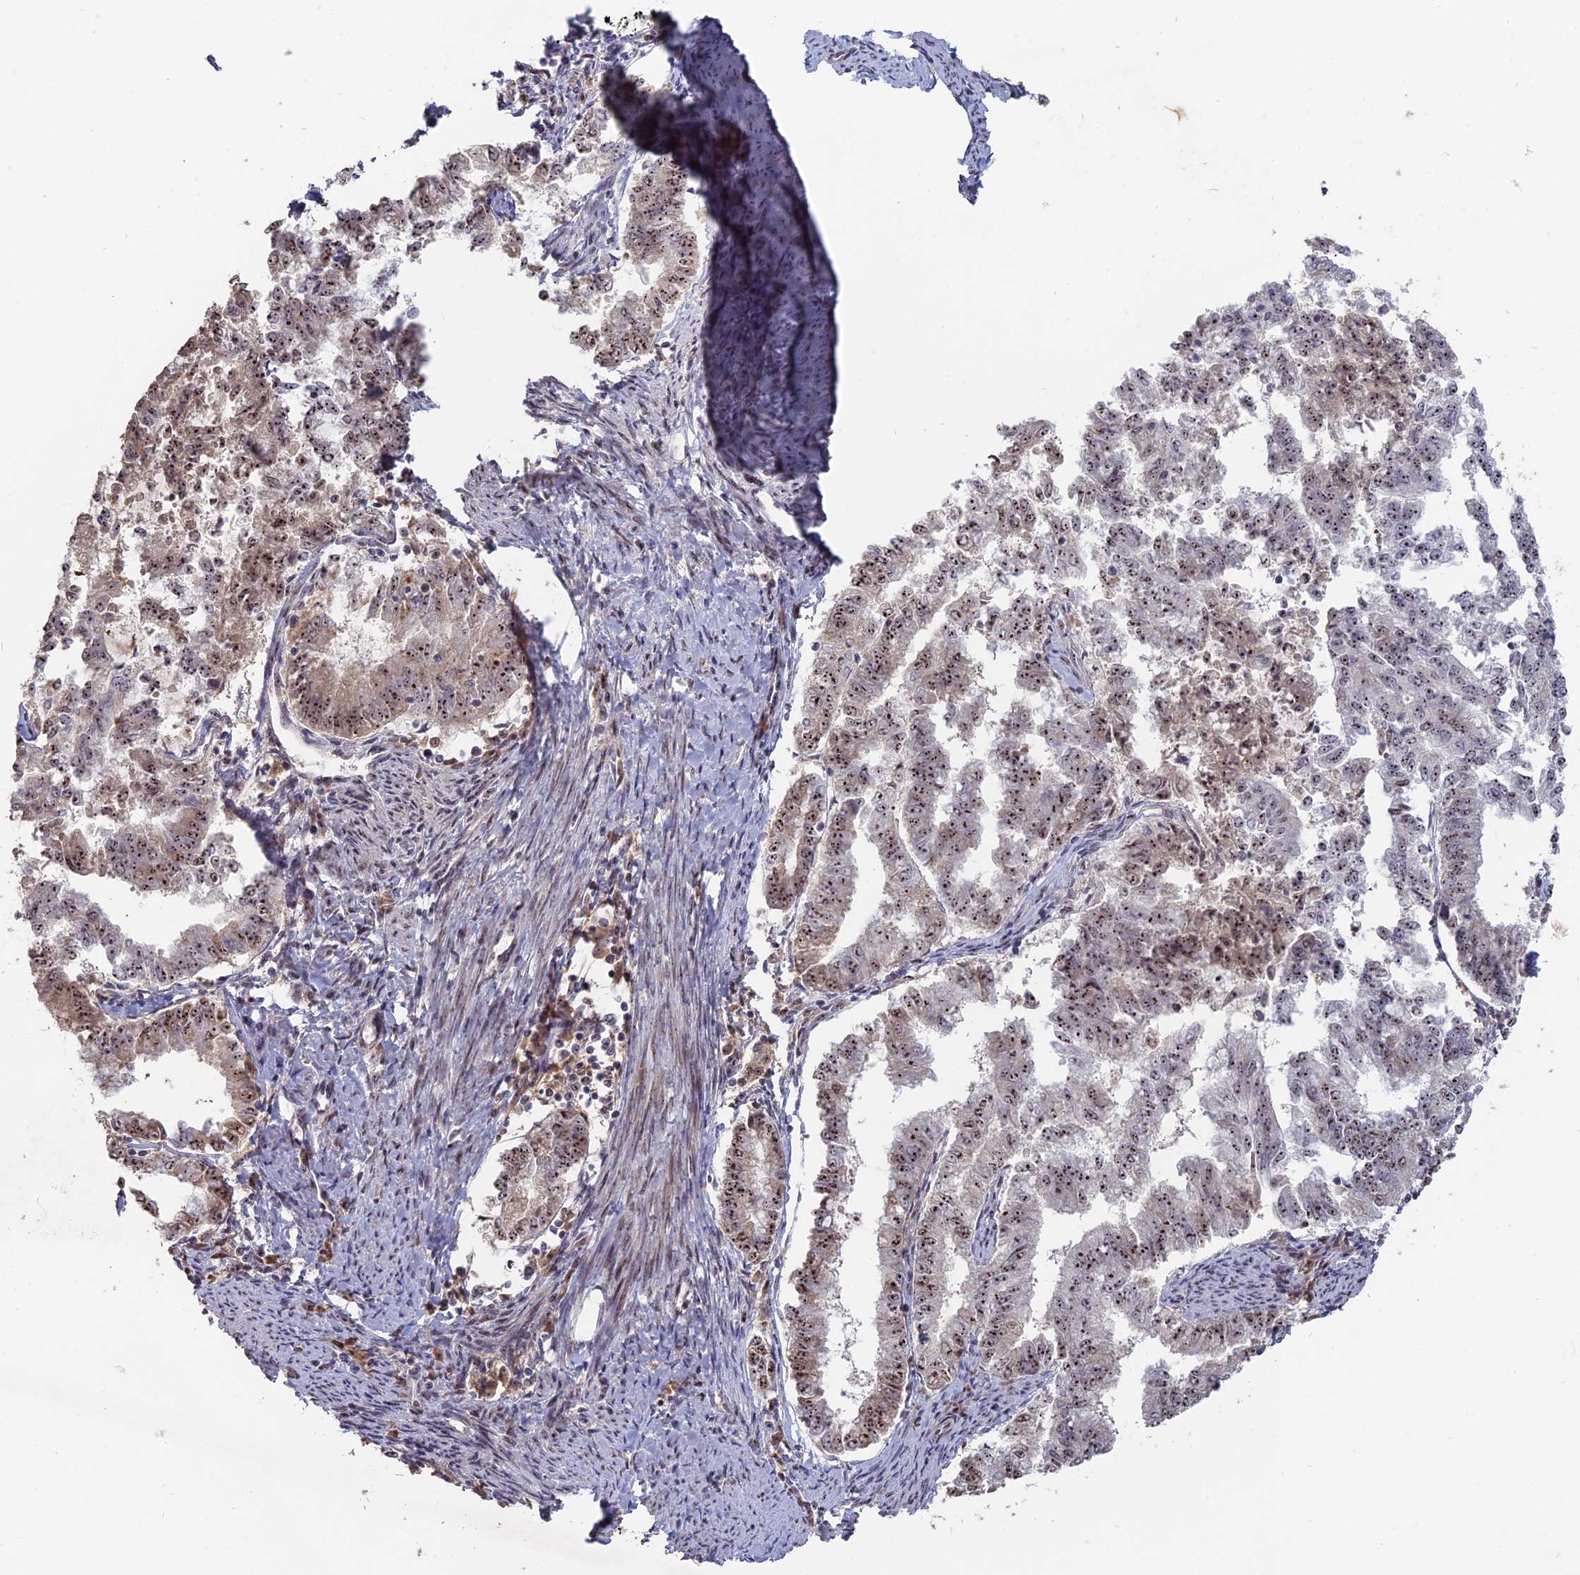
{"staining": {"intensity": "strong", "quantity": ">75%", "location": "nuclear"}, "tissue": "endometrial cancer", "cell_type": "Tumor cells", "image_type": "cancer", "snomed": [{"axis": "morphology", "description": "Adenocarcinoma, NOS"}, {"axis": "topography", "description": "Endometrium"}], "caption": "Endometrial adenocarcinoma tissue shows strong nuclear positivity in about >75% of tumor cells, visualized by immunohistochemistry. (Brightfield microscopy of DAB IHC at high magnification).", "gene": "FAM131A", "patient": {"sex": "female", "age": 79}}